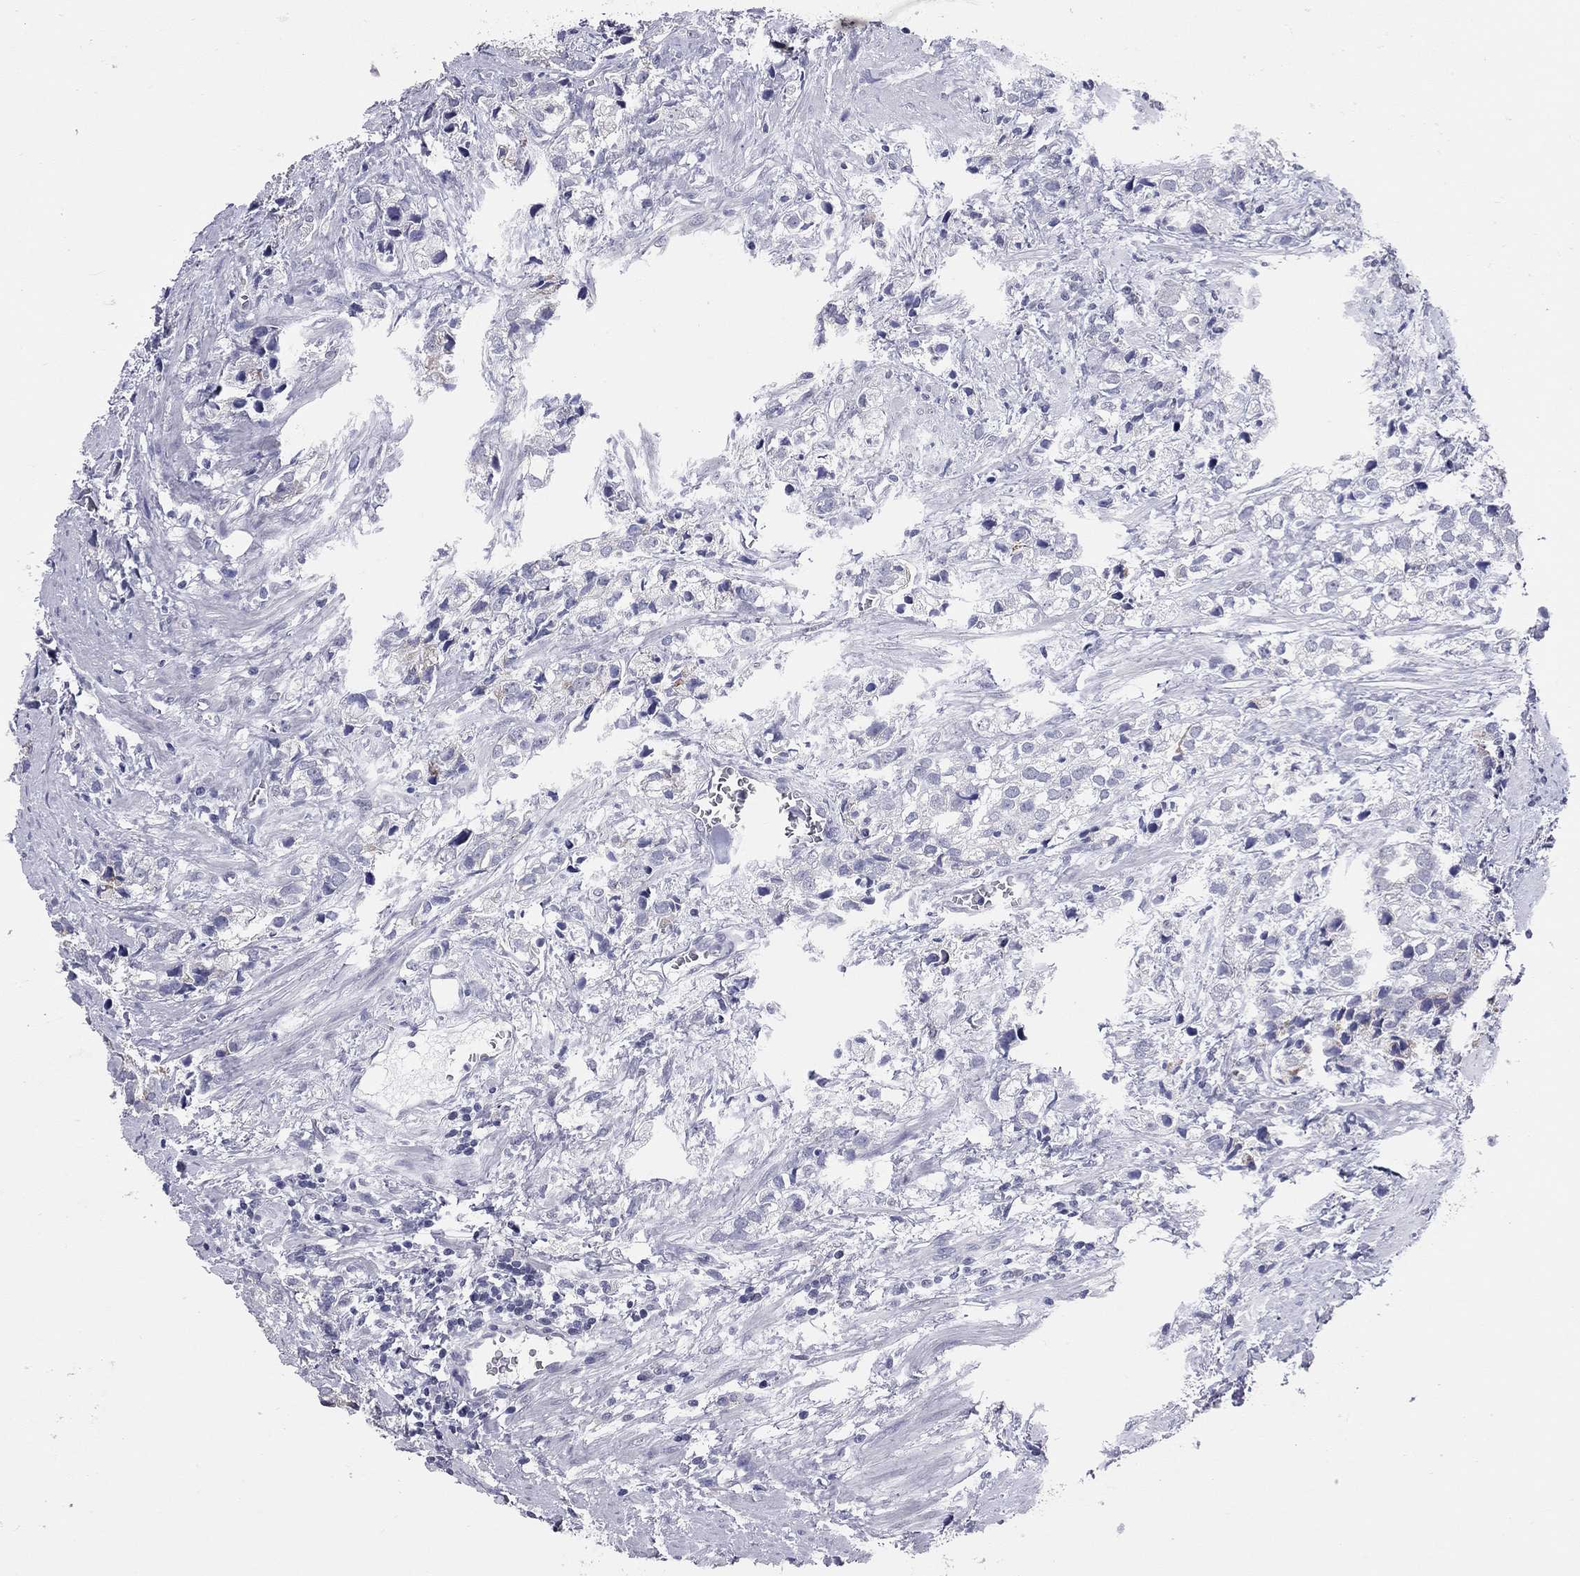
{"staining": {"intensity": "negative", "quantity": "none", "location": "none"}, "tissue": "prostate cancer", "cell_type": "Tumor cells", "image_type": "cancer", "snomed": [{"axis": "morphology", "description": "Adenocarcinoma, NOS"}, {"axis": "topography", "description": "Prostate and seminal vesicle, NOS"}], "caption": "A micrograph of adenocarcinoma (prostate) stained for a protein reveals no brown staining in tumor cells. Brightfield microscopy of IHC stained with DAB (brown) and hematoxylin (blue), captured at high magnification.", "gene": "SHOC2", "patient": {"sex": "male", "age": 63}}